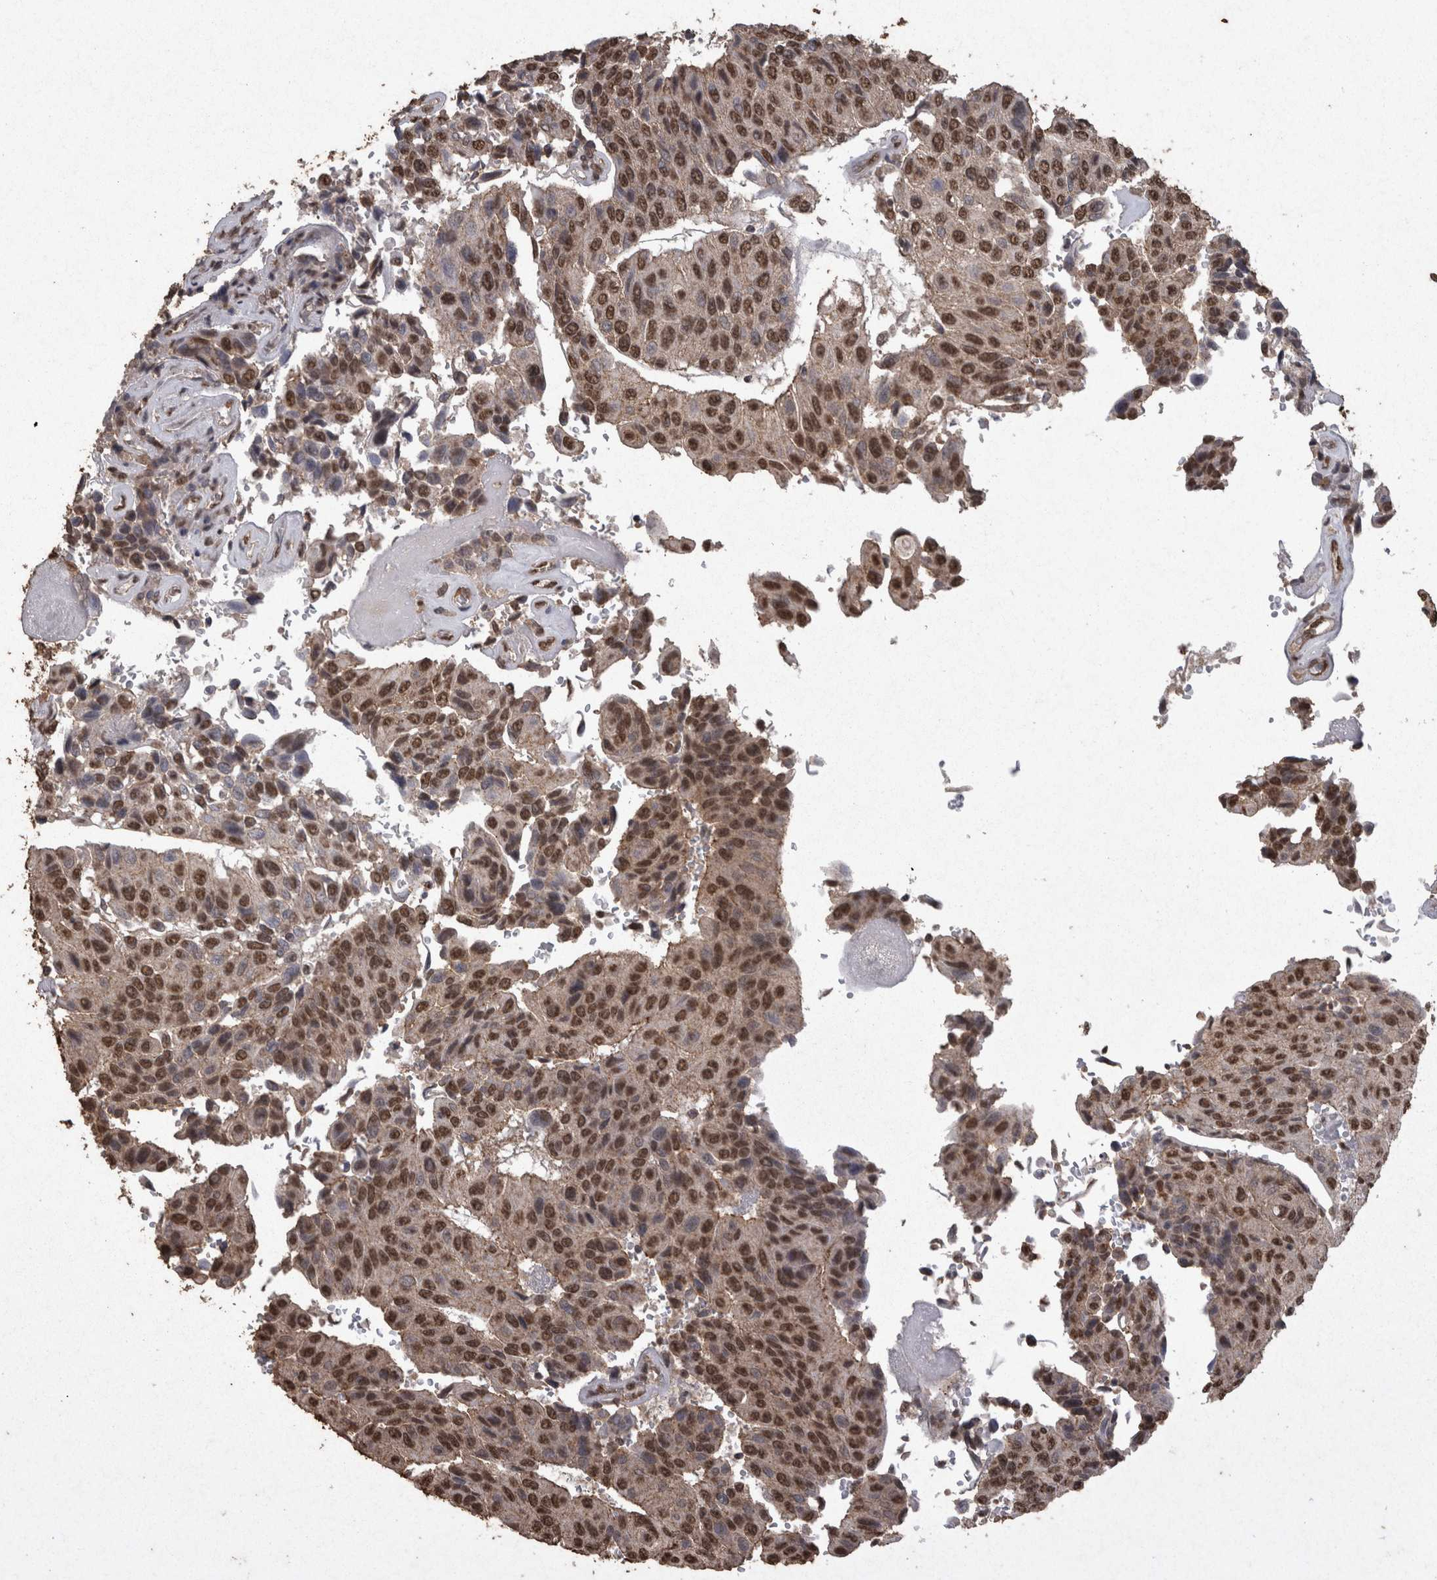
{"staining": {"intensity": "moderate", "quantity": ">75%", "location": "nuclear"}, "tissue": "urothelial cancer", "cell_type": "Tumor cells", "image_type": "cancer", "snomed": [{"axis": "morphology", "description": "Urothelial carcinoma, High grade"}, {"axis": "topography", "description": "Urinary bladder"}], "caption": "This is a micrograph of immunohistochemistry staining of high-grade urothelial carcinoma, which shows moderate positivity in the nuclear of tumor cells.", "gene": "SMAD7", "patient": {"sex": "male", "age": 66}}